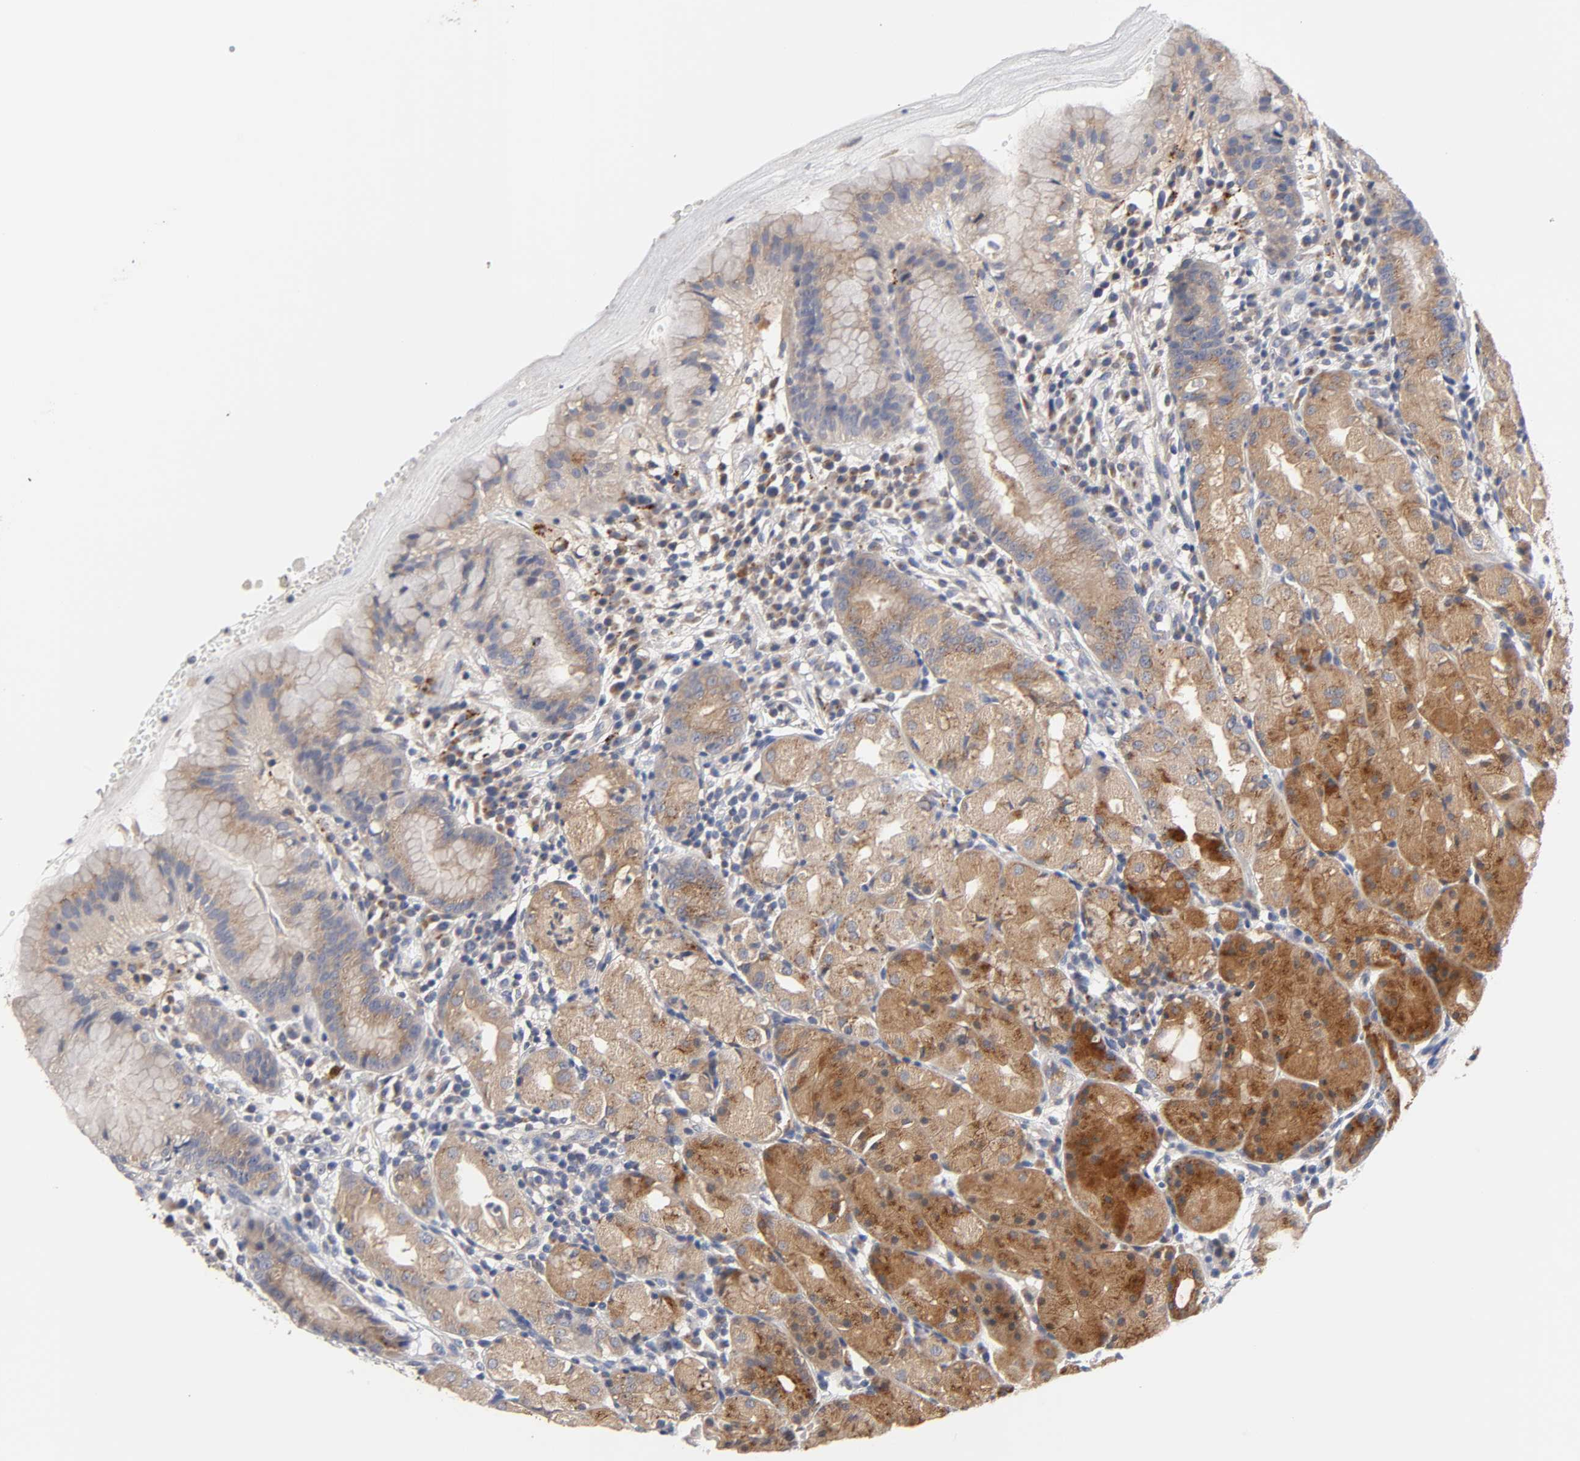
{"staining": {"intensity": "moderate", "quantity": "25%-75%", "location": "cytoplasmic/membranous"}, "tissue": "stomach", "cell_type": "Glandular cells", "image_type": "normal", "snomed": [{"axis": "morphology", "description": "Normal tissue, NOS"}, {"axis": "topography", "description": "Stomach"}, {"axis": "topography", "description": "Stomach, lower"}], "caption": "The immunohistochemical stain labels moderate cytoplasmic/membranous staining in glandular cells of unremarkable stomach. Using DAB (brown) and hematoxylin (blue) stains, captured at high magnification using brightfield microscopy.", "gene": "C17orf75", "patient": {"sex": "female", "age": 75}}